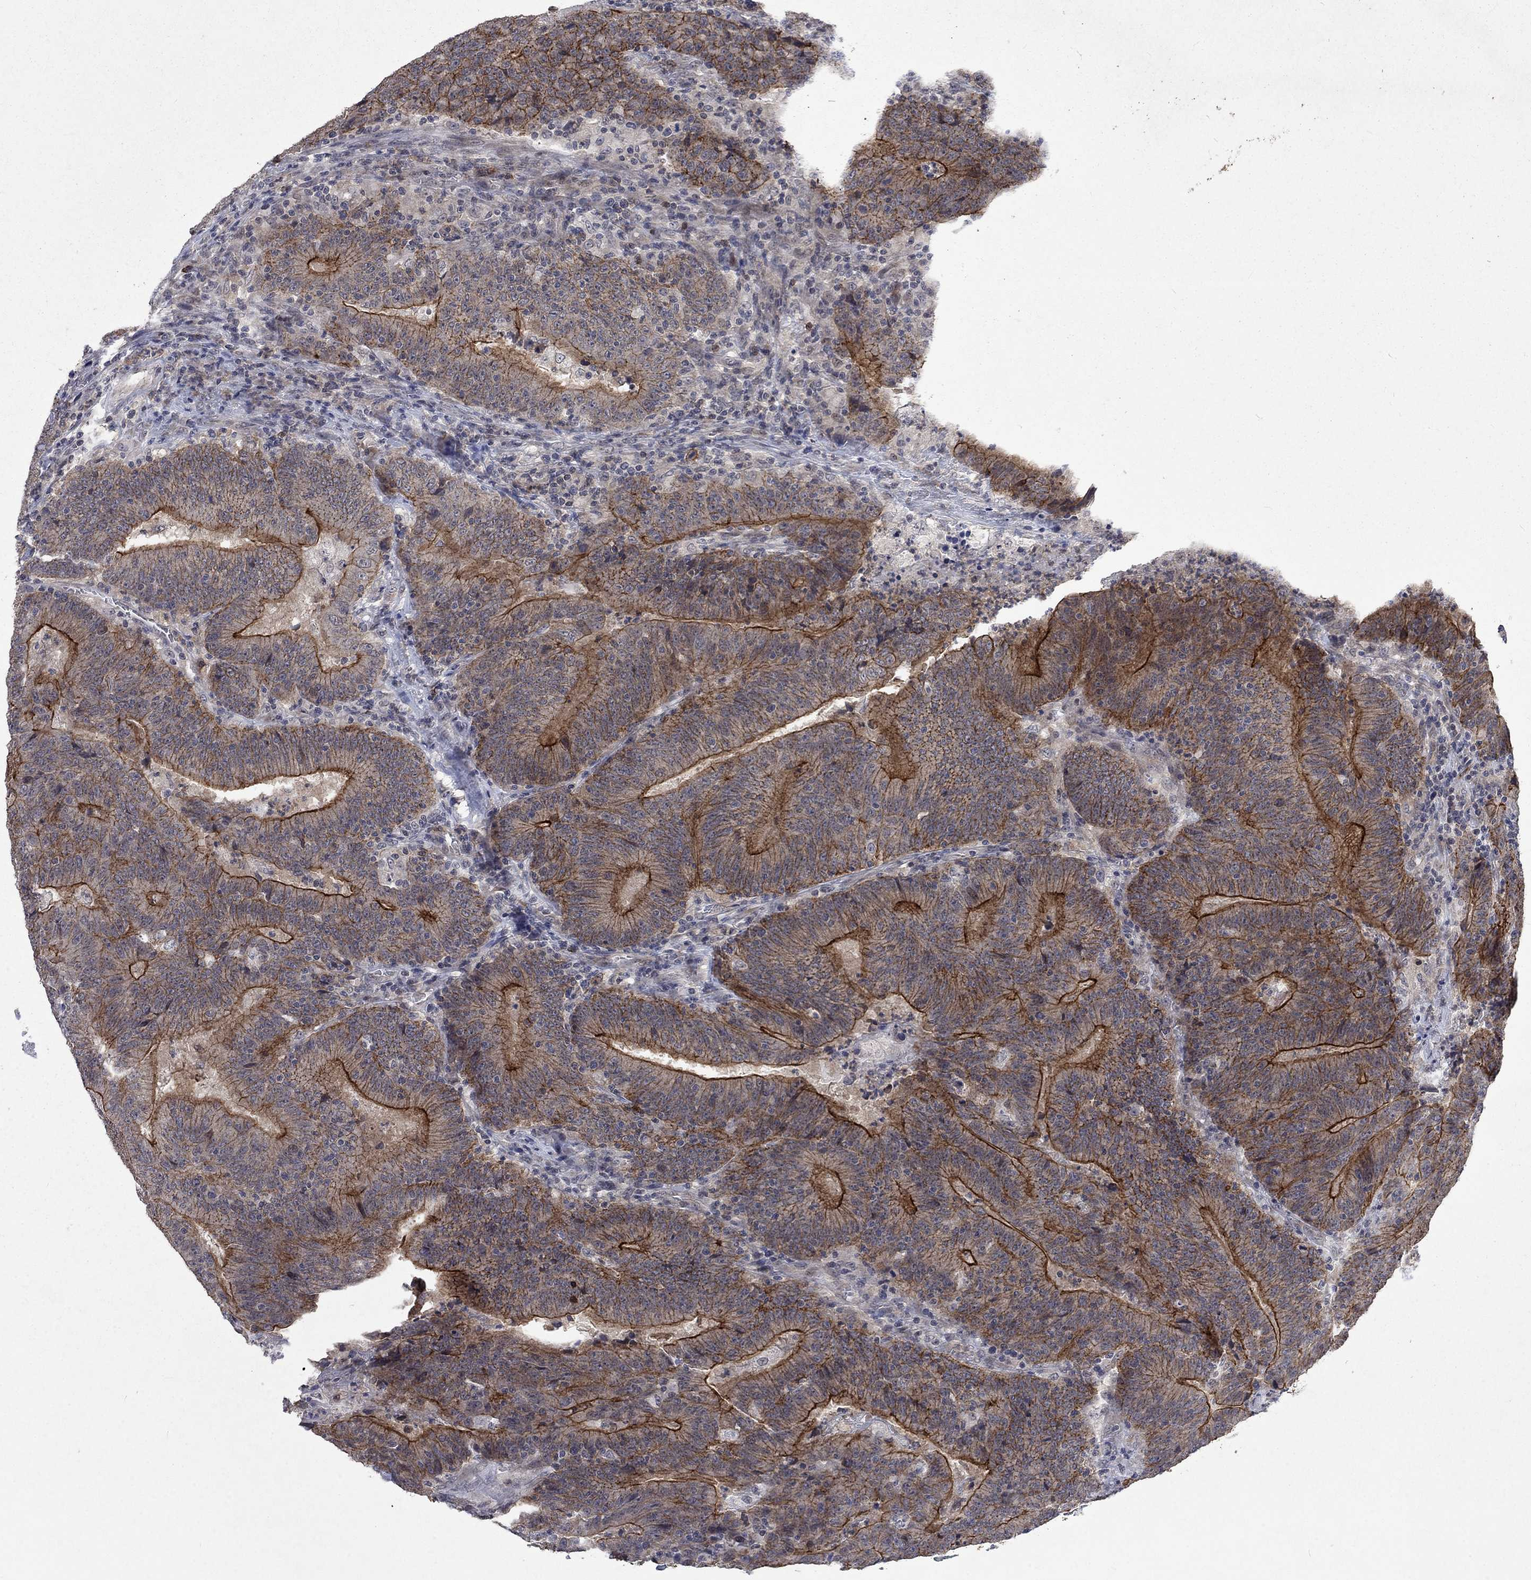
{"staining": {"intensity": "strong", "quantity": "25%-75%", "location": "cytoplasmic/membranous"}, "tissue": "colorectal cancer", "cell_type": "Tumor cells", "image_type": "cancer", "snomed": [{"axis": "morphology", "description": "Adenocarcinoma, NOS"}, {"axis": "topography", "description": "Colon"}], "caption": "This histopathology image shows colorectal cancer stained with immunohistochemistry (IHC) to label a protein in brown. The cytoplasmic/membranous of tumor cells show strong positivity for the protein. Nuclei are counter-stained blue.", "gene": "PPP1R9A", "patient": {"sex": "female", "age": 75}}